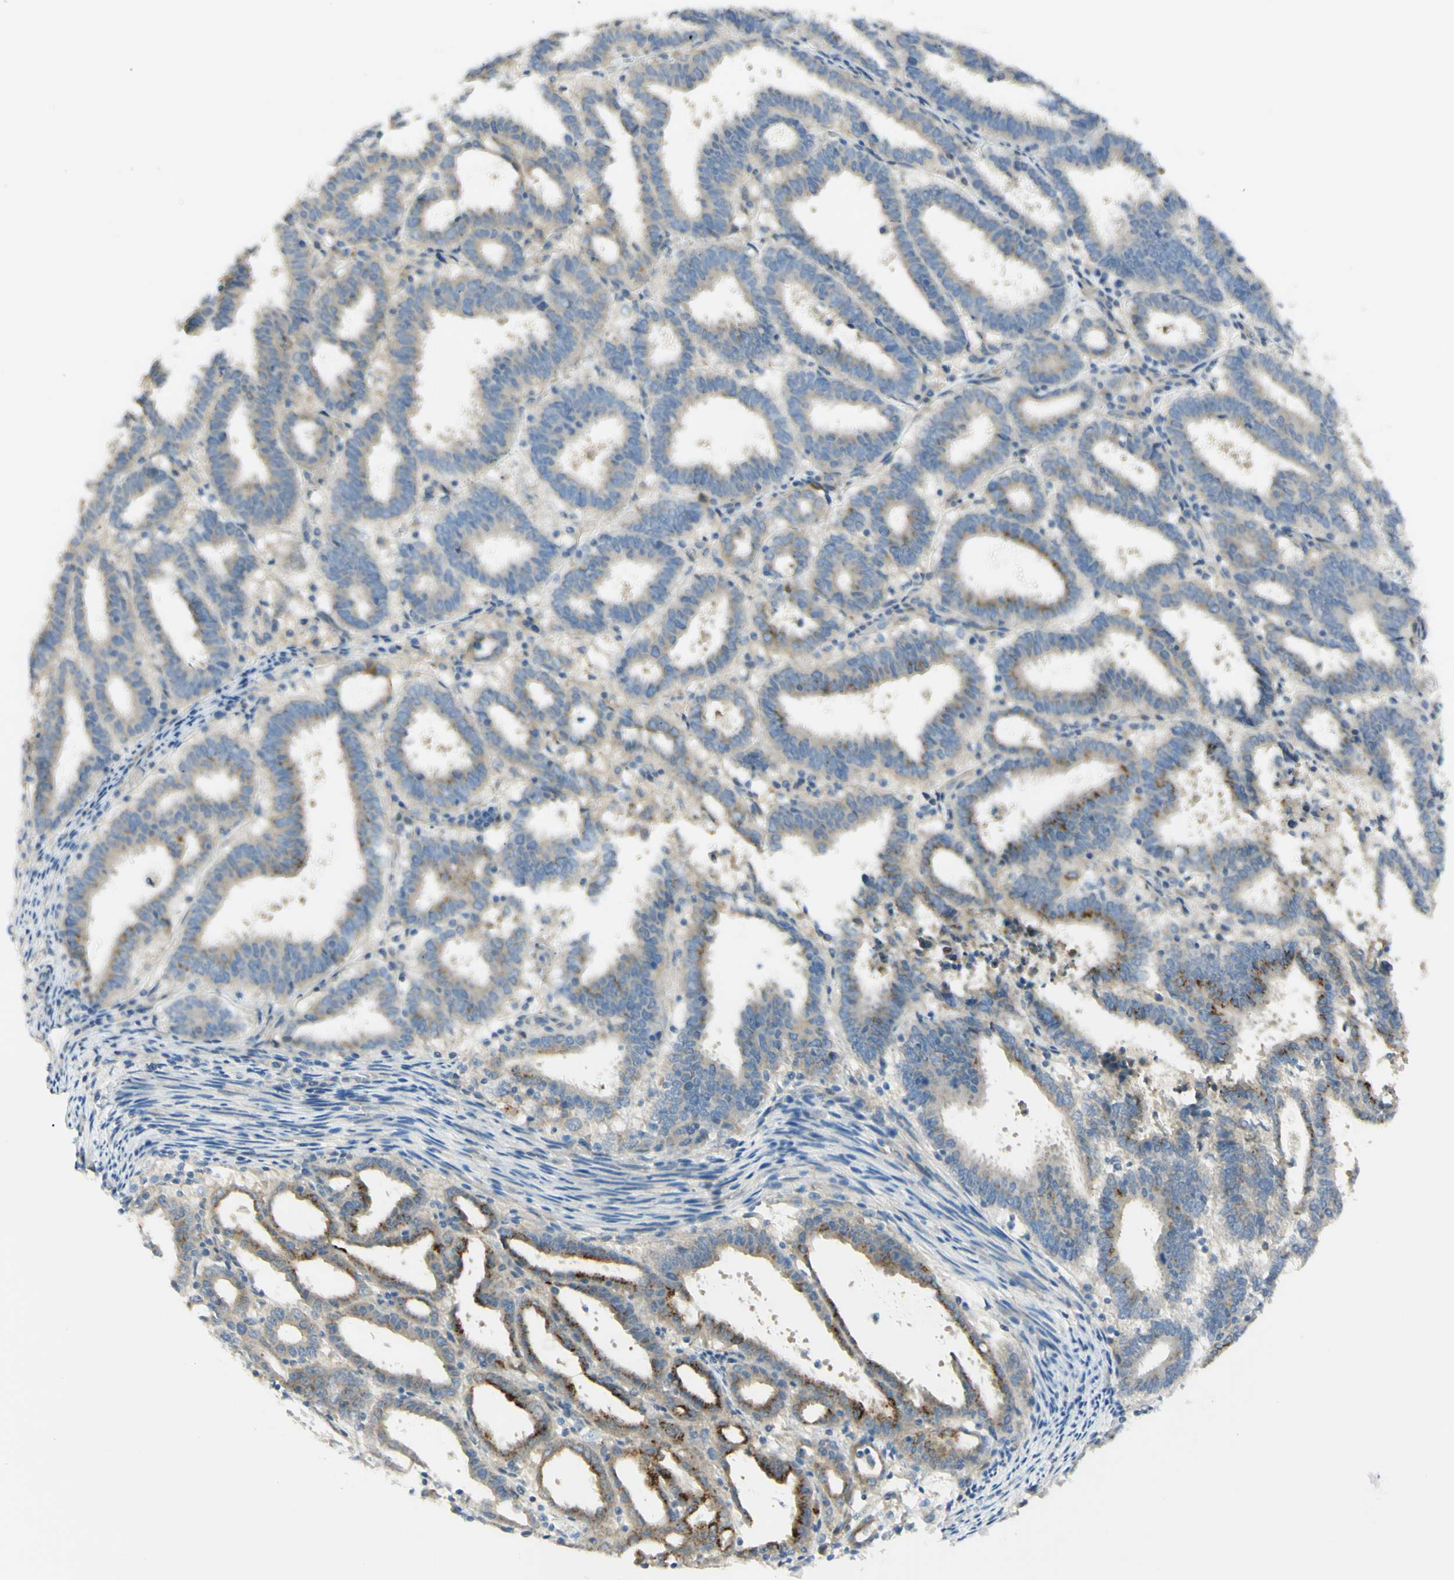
{"staining": {"intensity": "strong", "quantity": "<25%", "location": "cytoplasmic/membranous"}, "tissue": "endometrial cancer", "cell_type": "Tumor cells", "image_type": "cancer", "snomed": [{"axis": "morphology", "description": "Adenocarcinoma, NOS"}, {"axis": "topography", "description": "Uterus"}], "caption": "Endometrial cancer (adenocarcinoma) stained for a protein (brown) reveals strong cytoplasmic/membranous positive positivity in about <25% of tumor cells.", "gene": "GCNT3", "patient": {"sex": "female", "age": 83}}